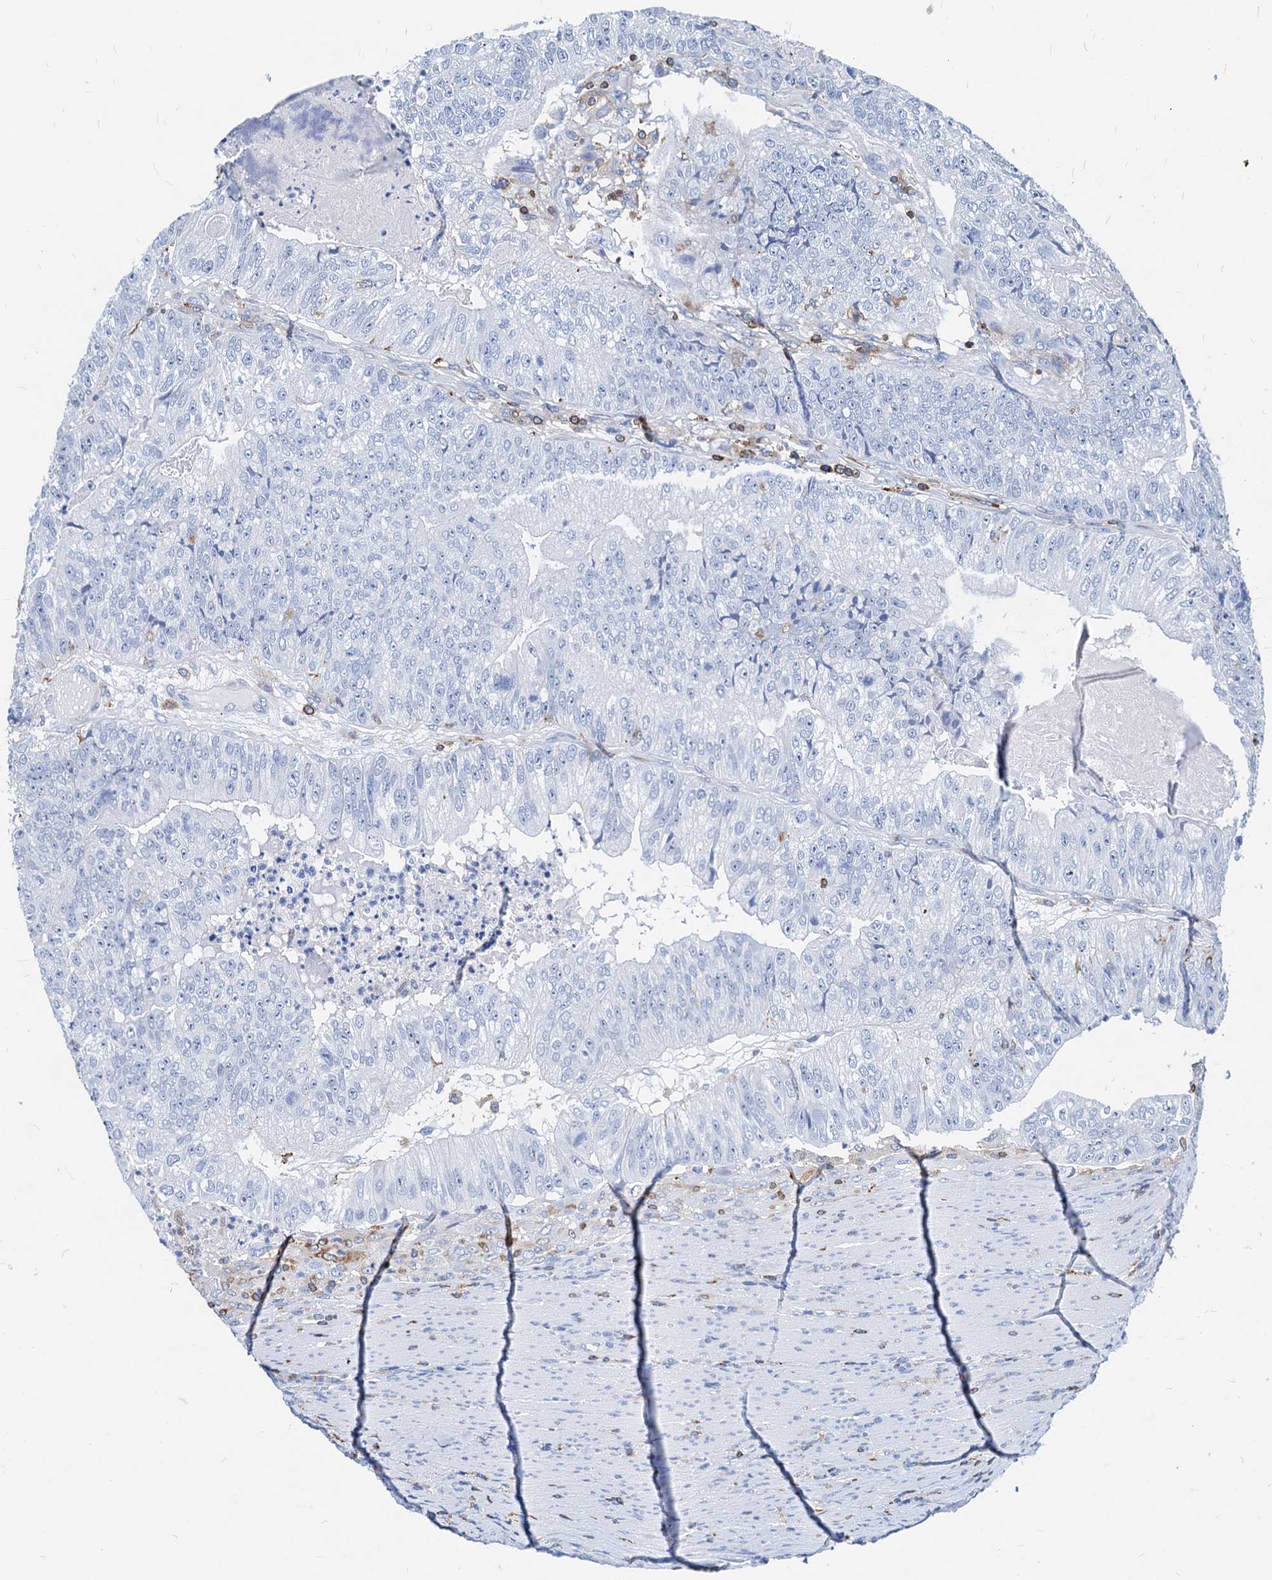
{"staining": {"intensity": "negative", "quantity": "none", "location": "none"}, "tissue": "colorectal cancer", "cell_type": "Tumor cells", "image_type": "cancer", "snomed": [{"axis": "morphology", "description": "Adenocarcinoma, NOS"}, {"axis": "topography", "description": "Colon"}], "caption": "Photomicrograph shows no protein staining in tumor cells of adenocarcinoma (colorectal) tissue. (IHC, brightfield microscopy, high magnification).", "gene": "LCP2", "patient": {"sex": "female", "age": 67}}